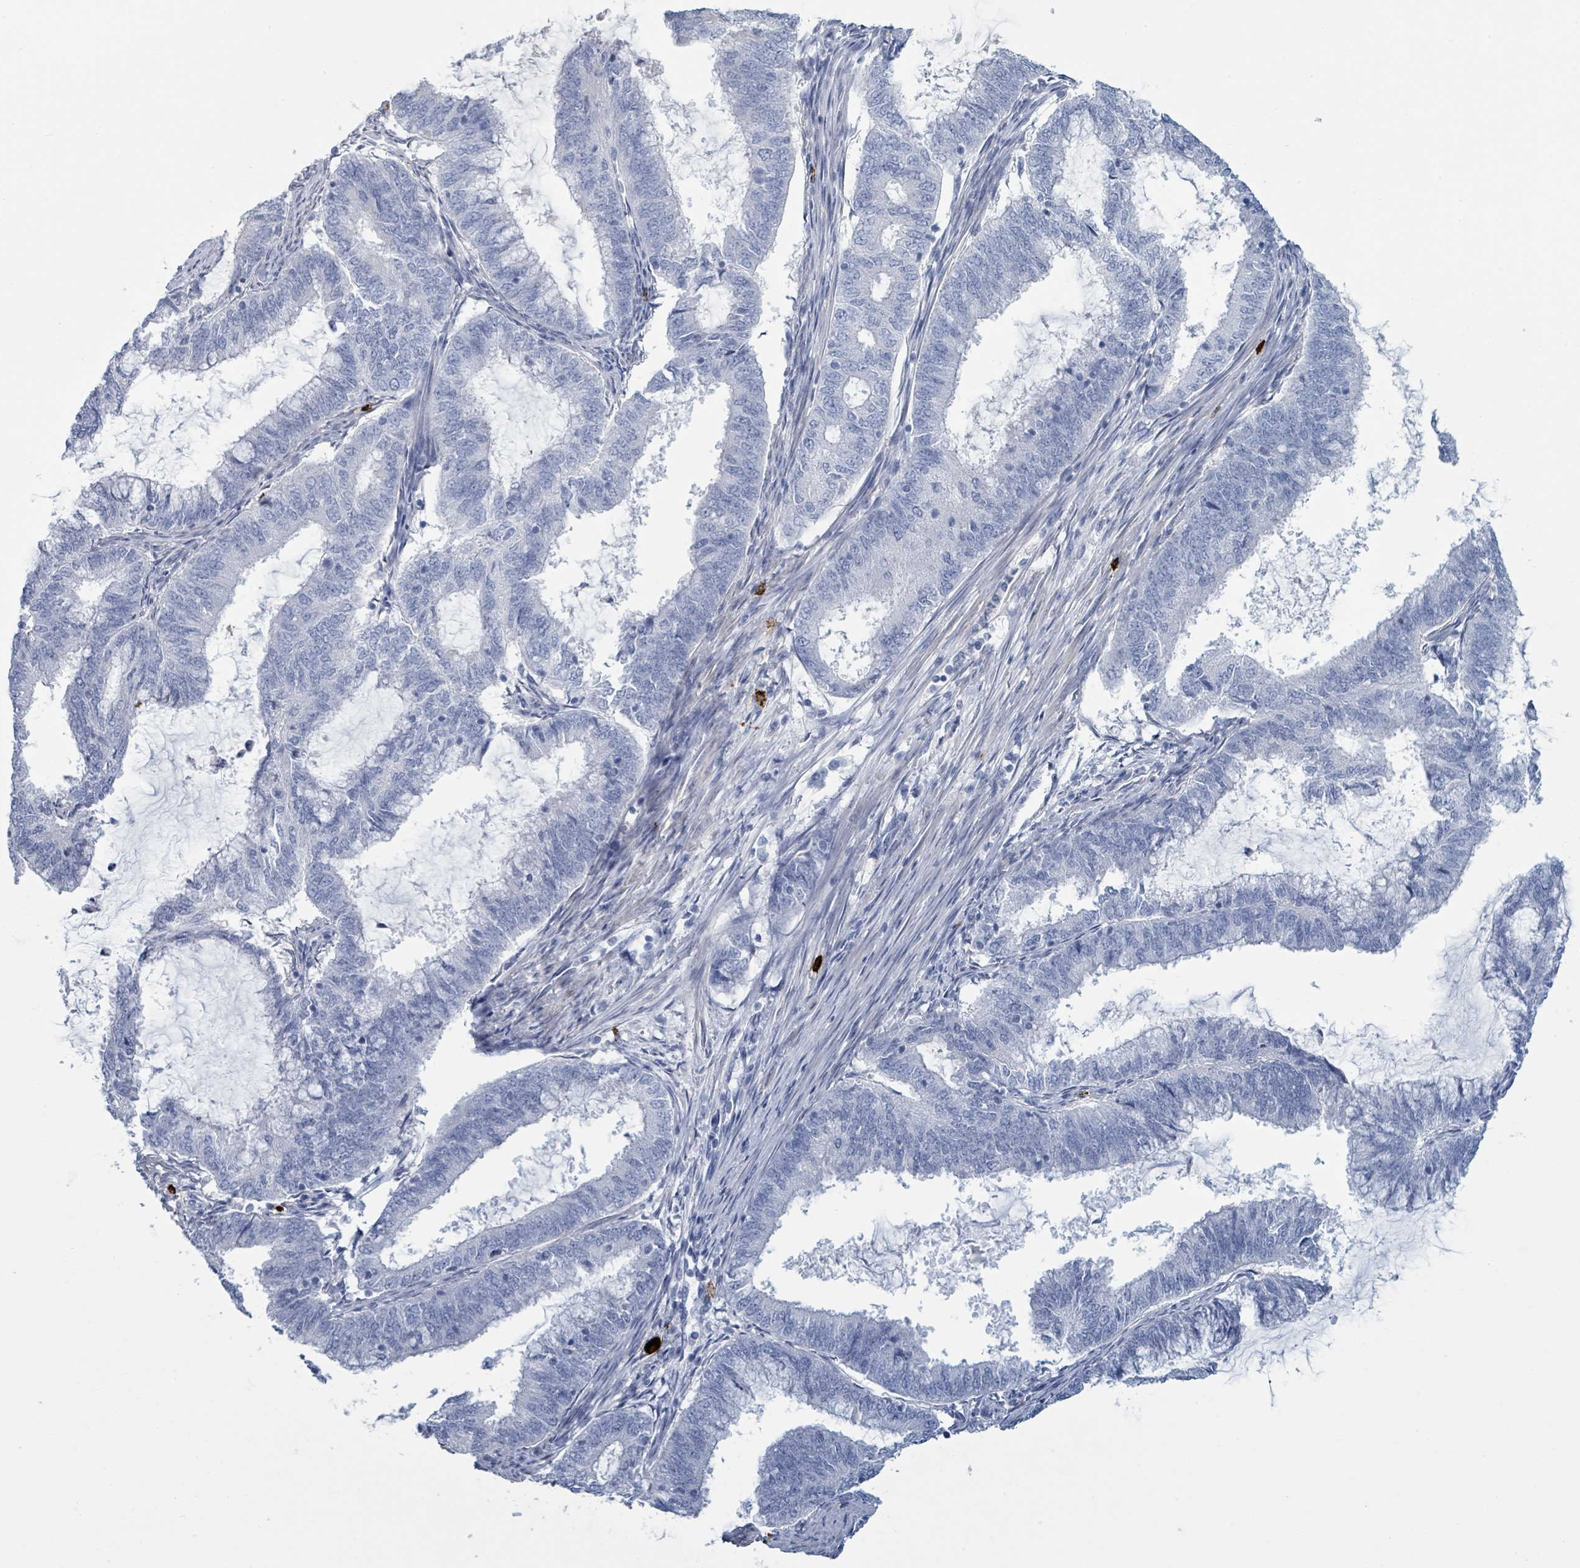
{"staining": {"intensity": "negative", "quantity": "none", "location": "none"}, "tissue": "endometrial cancer", "cell_type": "Tumor cells", "image_type": "cancer", "snomed": [{"axis": "morphology", "description": "Adenocarcinoma, NOS"}, {"axis": "topography", "description": "Endometrium"}], "caption": "This is an immunohistochemistry (IHC) micrograph of endometrial cancer (adenocarcinoma). There is no staining in tumor cells.", "gene": "VPS13D", "patient": {"sex": "female", "age": 51}}